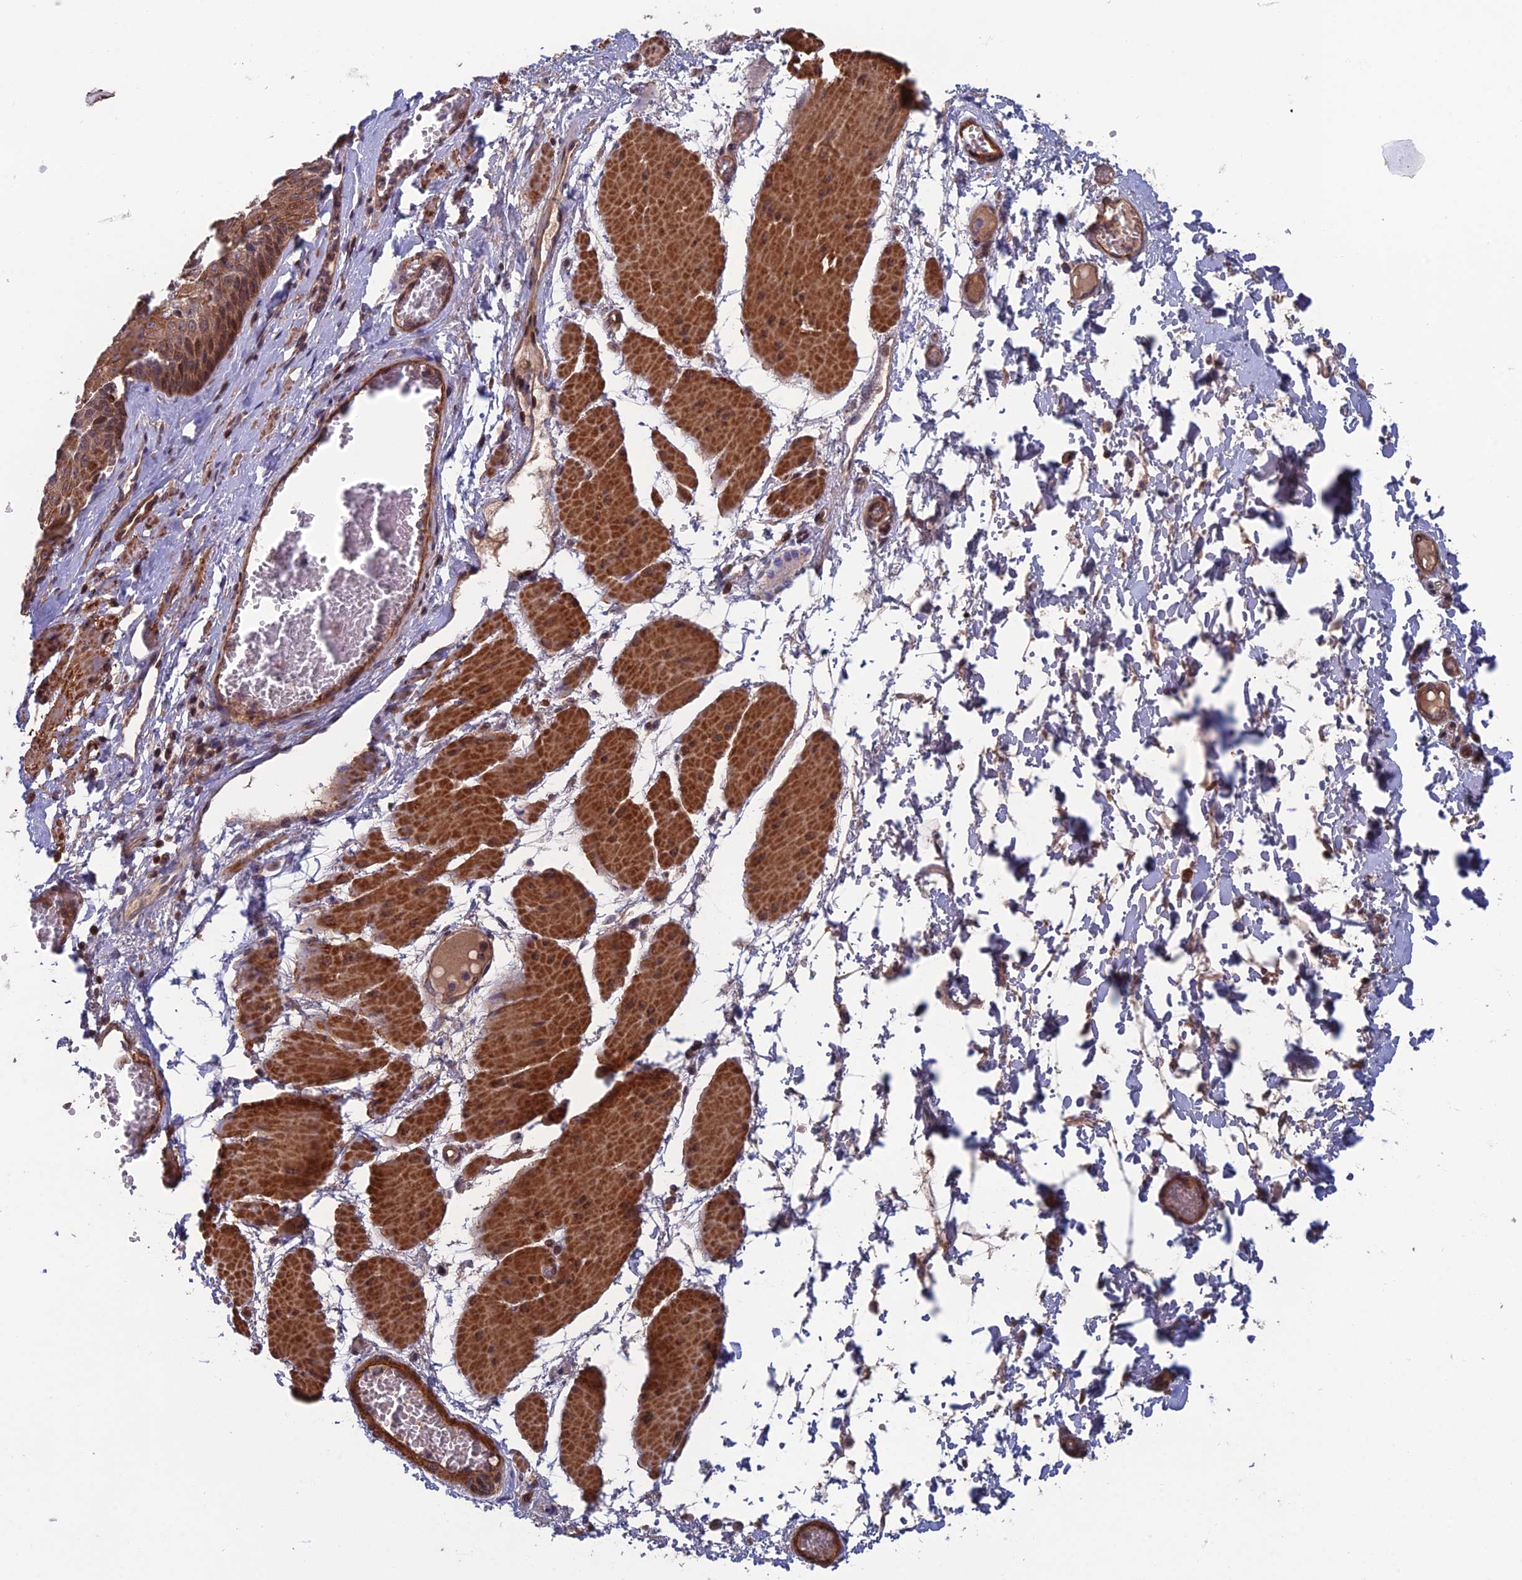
{"staining": {"intensity": "moderate", "quantity": ">75%", "location": "cytoplasmic/membranous,nuclear"}, "tissue": "esophagus", "cell_type": "Squamous epithelial cells", "image_type": "normal", "snomed": [{"axis": "morphology", "description": "Normal tissue, NOS"}, {"axis": "topography", "description": "Esophagus"}], "caption": "Protein expression analysis of benign esophagus demonstrates moderate cytoplasmic/membranous,nuclear staining in approximately >75% of squamous epithelial cells. (brown staining indicates protein expression, while blue staining denotes nuclei).", "gene": "CCDC183", "patient": {"sex": "male", "age": 60}}